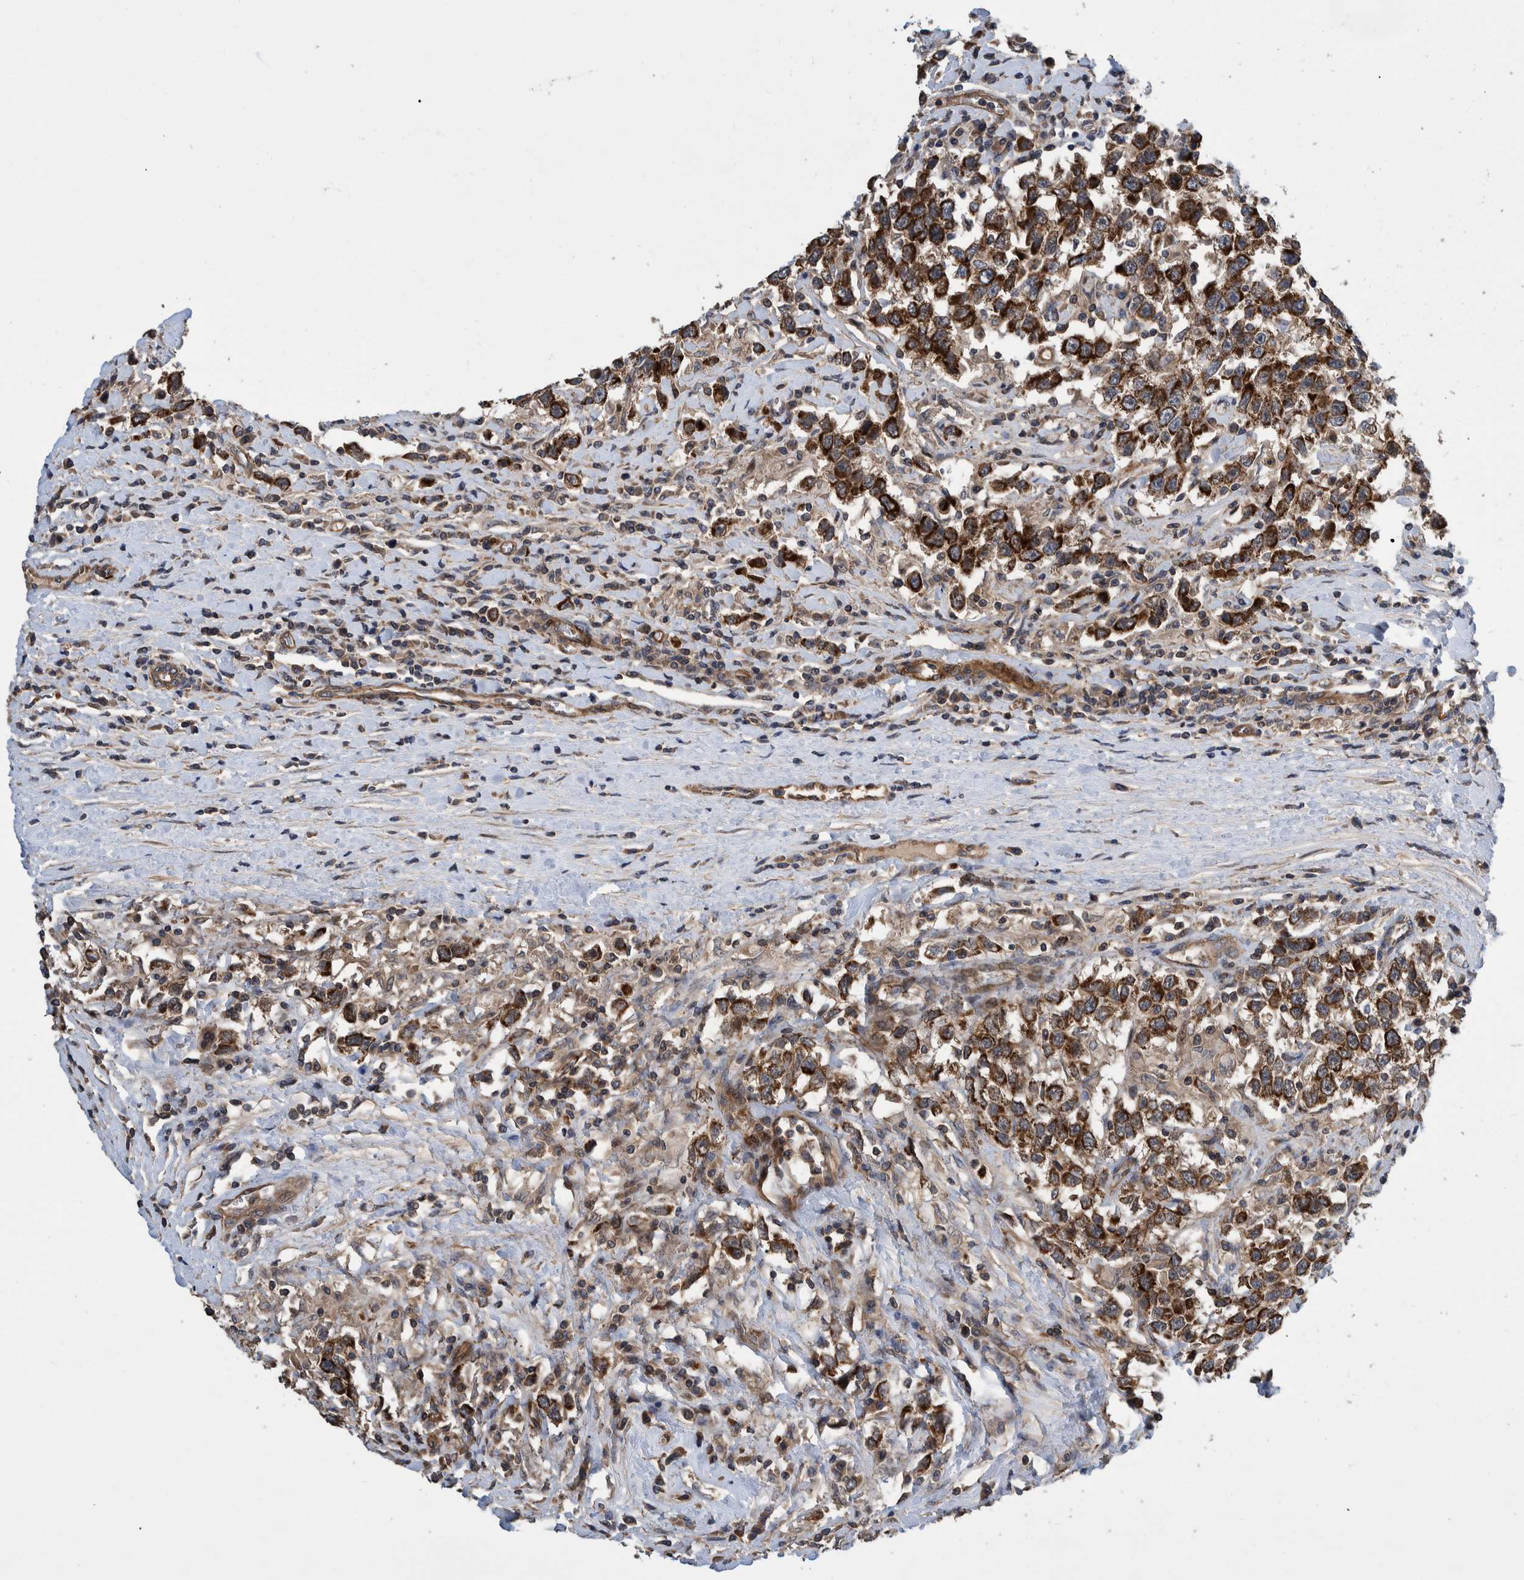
{"staining": {"intensity": "strong", "quantity": ">75%", "location": "cytoplasmic/membranous"}, "tissue": "testis cancer", "cell_type": "Tumor cells", "image_type": "cancer", "snomed": [{"axis": "morphology", "description": "Seminoma, NOS"}, {"axis": "topography", "description": "Testis"}], "caption": "Testis cancer stained with a brown dye exhibits strong cytoplasmic/membranous positive staining in about >75% of tumor cells.", "gene": "GRPEL2", "patient": {"sex": "male", "age": 41}}